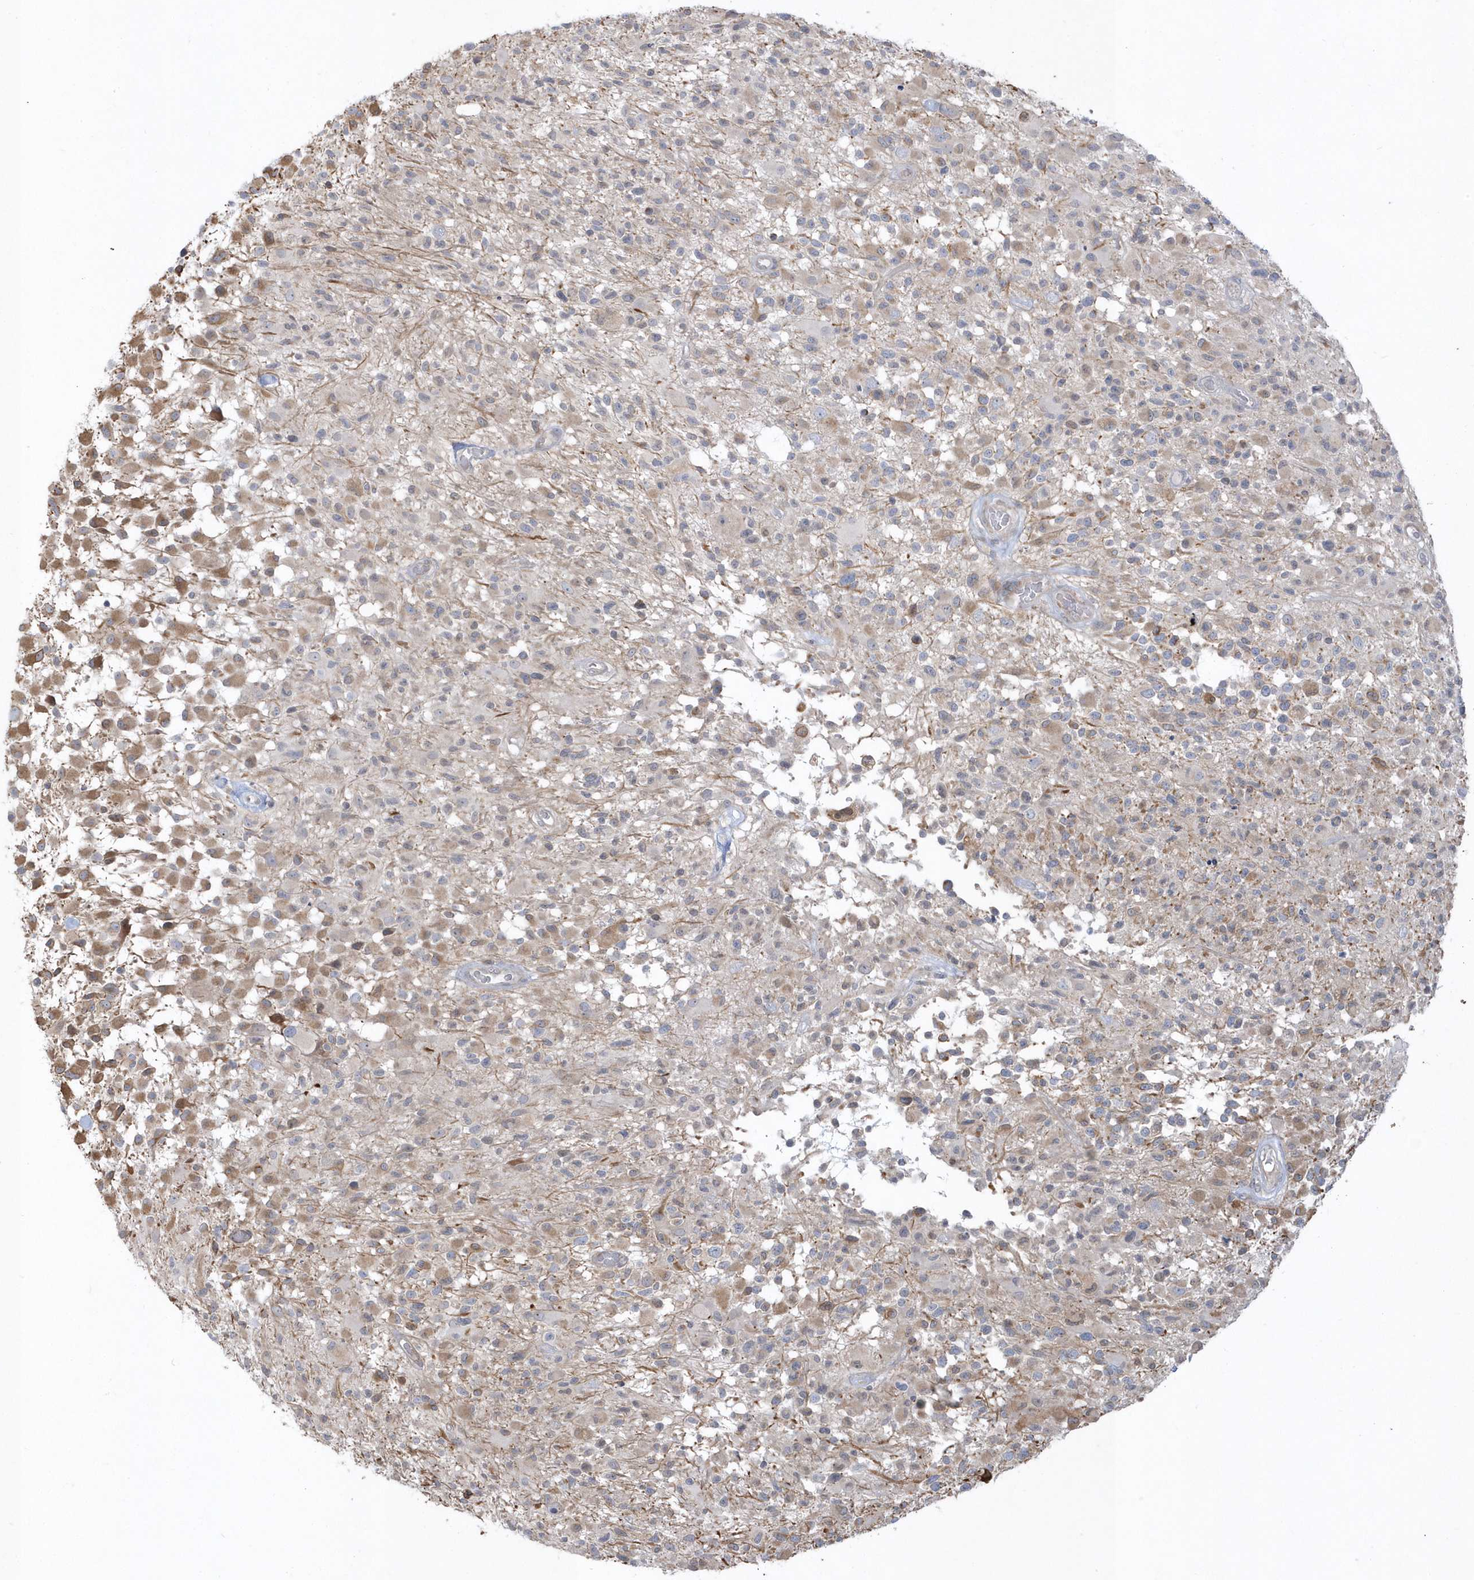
{"staining": {"intensity": "negative", "quantity": "none", "location": "none"}, "tissue": "glioma", "cell_type": "Tumor cells", "image_type": "cancer", "snomed": [{"axis": "morphology", "description": "Glioma, malignant, High grade"}, {"axis": "morphology", "description": "Glioblastoma, NOS"}, {"axis": "topography", "description": "Brain"}], "caption": "IHC photomicrograph of glioblastoma stained for a protein (brown), which shows no expression in tumor cells. (Stains: DAB IHC with hematoxylin counter stain, Microscopy: brightfield microscopy at high magnification).", "gene": "DHX57", "patient": {"sex": "male", "age": 60}}